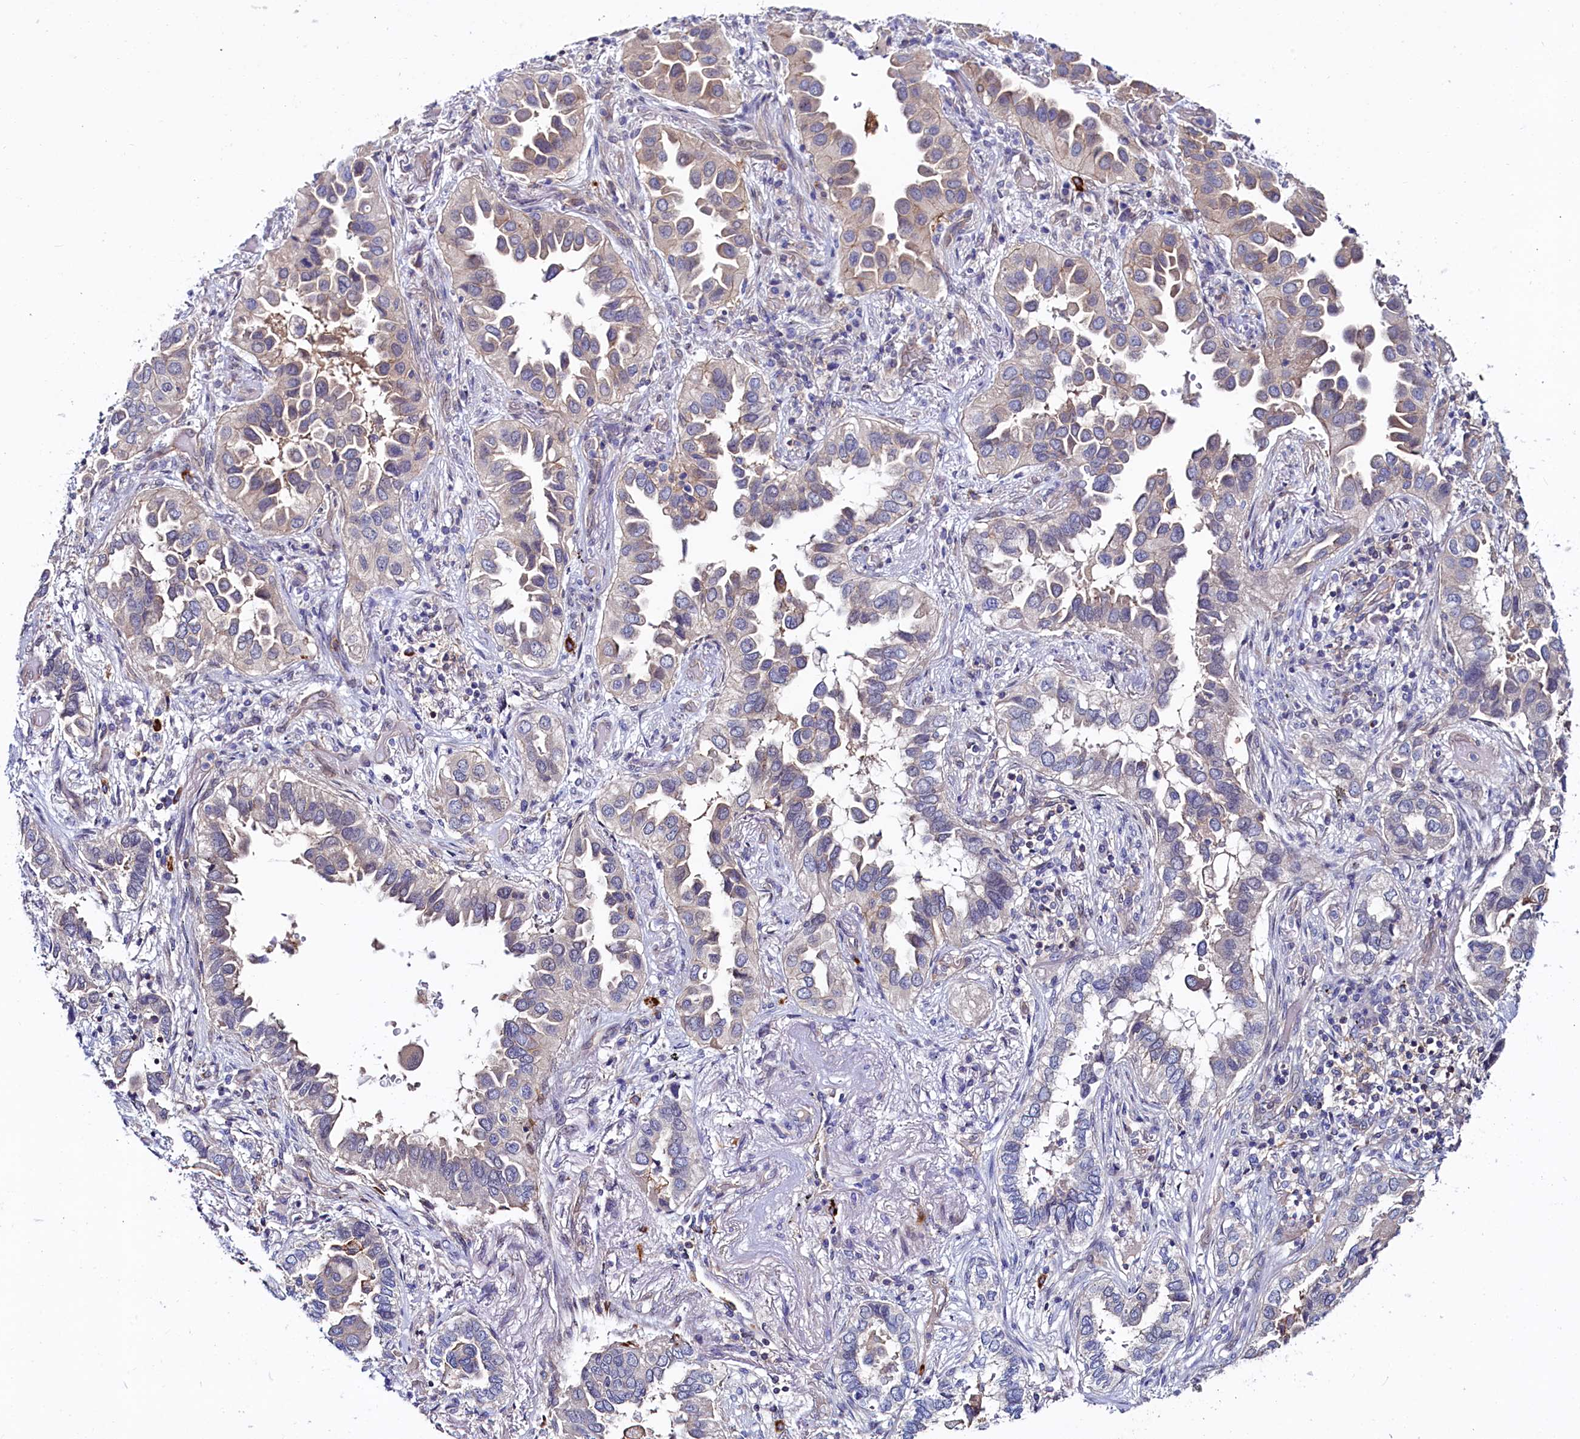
{"staining": {"intensity": "weak", "quantity": "<25%", "location": "cytoplasmic/membranous"}, "tissue": "lung cancer", "cell_type": "Tumor cells", "image_type": "cancer", "snomed": [{"axis": "morphology", "description": "Adenocarcinoma, NOS"}, {"axis": "topography", "description": "Lung"}], "caption": "Lung adenocarcinoma stained for a protein using IHC reveals no positivity tumor cells.", "gene": "ASTE1", "patient": {"sex": "female", "age": 76}}